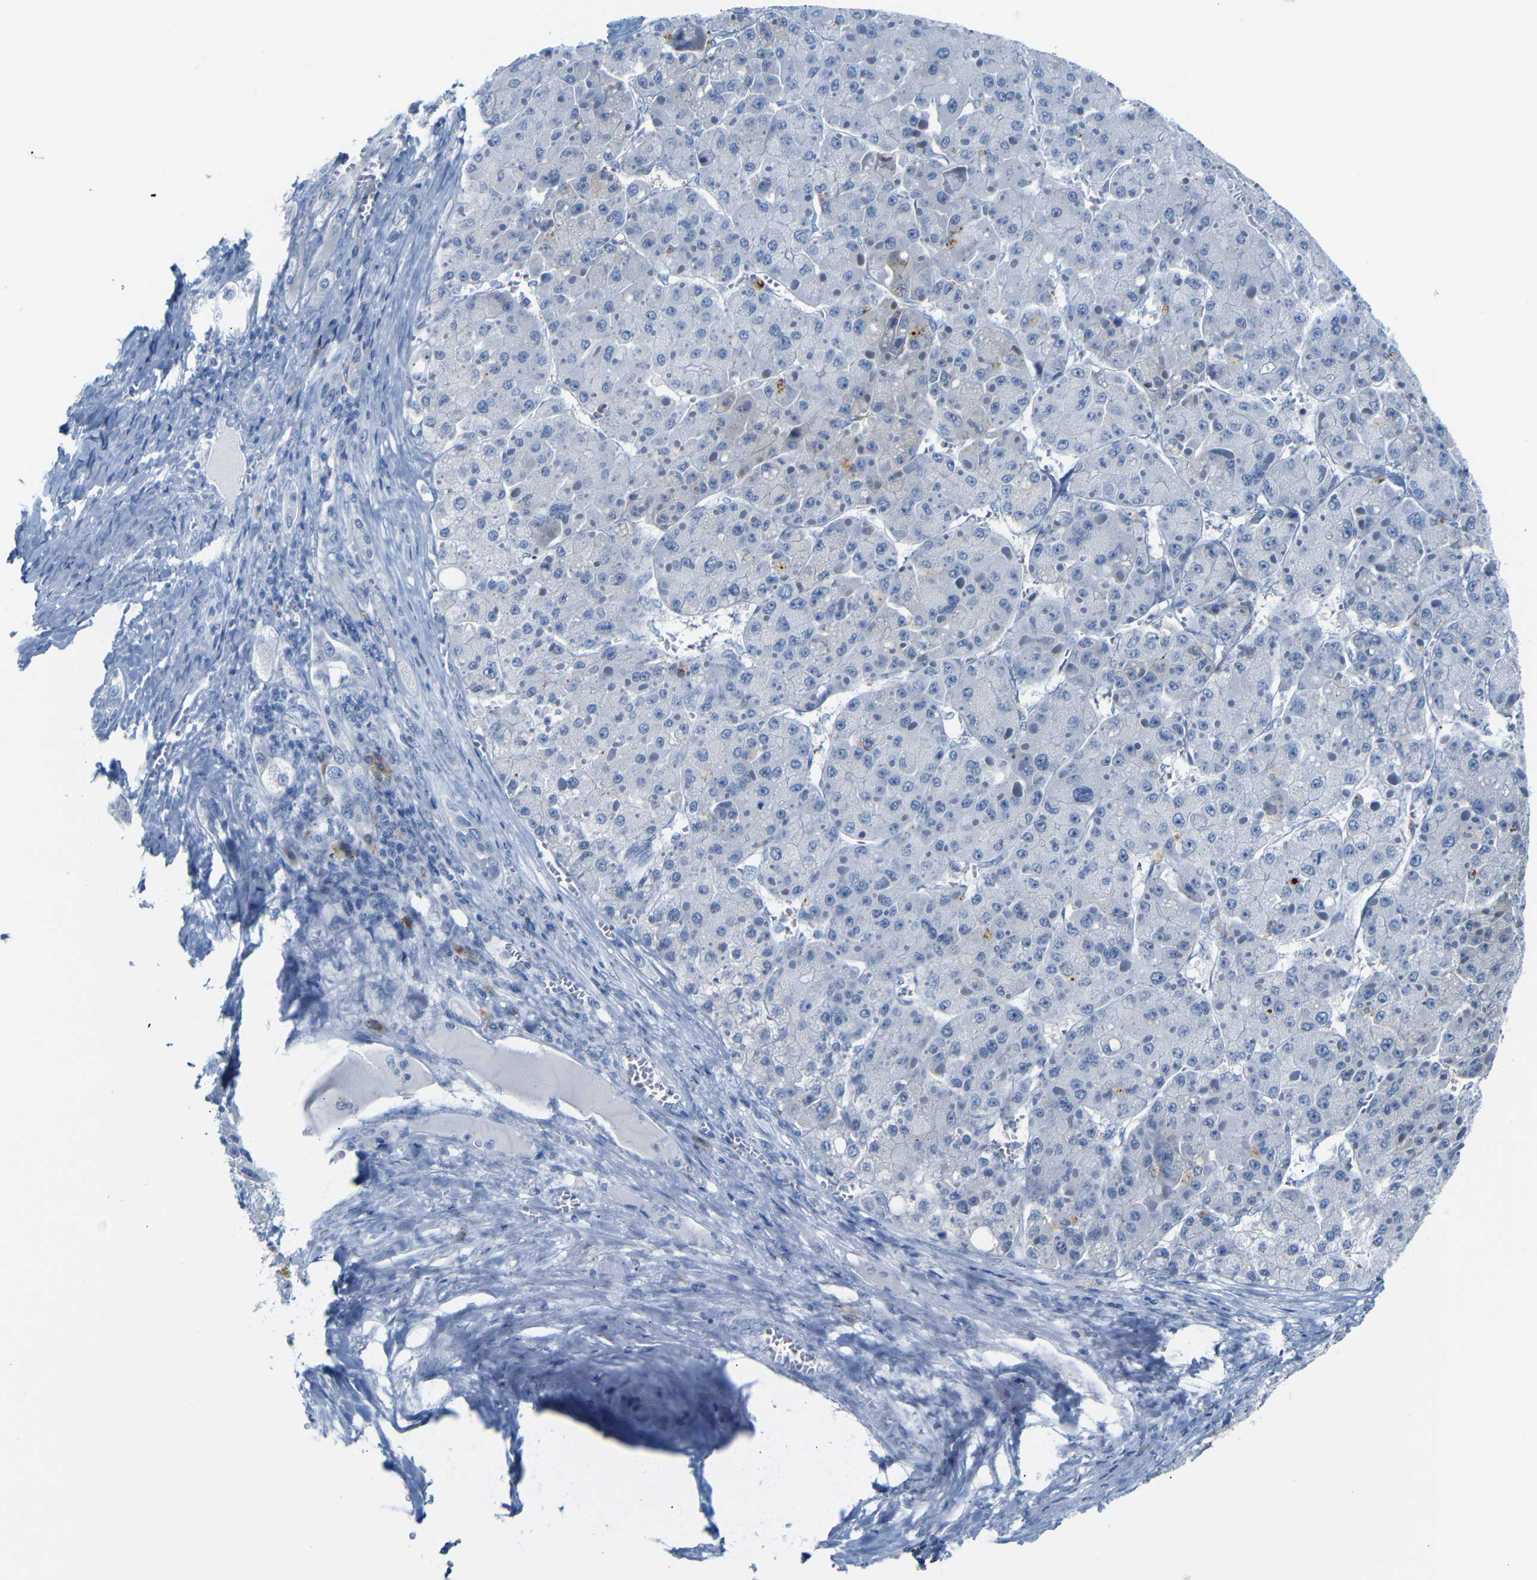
{"staining": {"intensity": "negative", "quantity": "none", "location": "none"}, "tissue": "liver cancer", "cell_type": "Tumor cells", "image_type": "cancer", "snomed": [{"axis": "morphology", "description": "Carcinoma, Hepatocellular, NOS"}, {"axis": "topography", "description": "Liver"}], "caption": "Tumor cells are negative for protein expression in human liver hepatocellular carcinoma.", "gene": "FCRL1", "patient": {"sex": "female", "age": 73}}